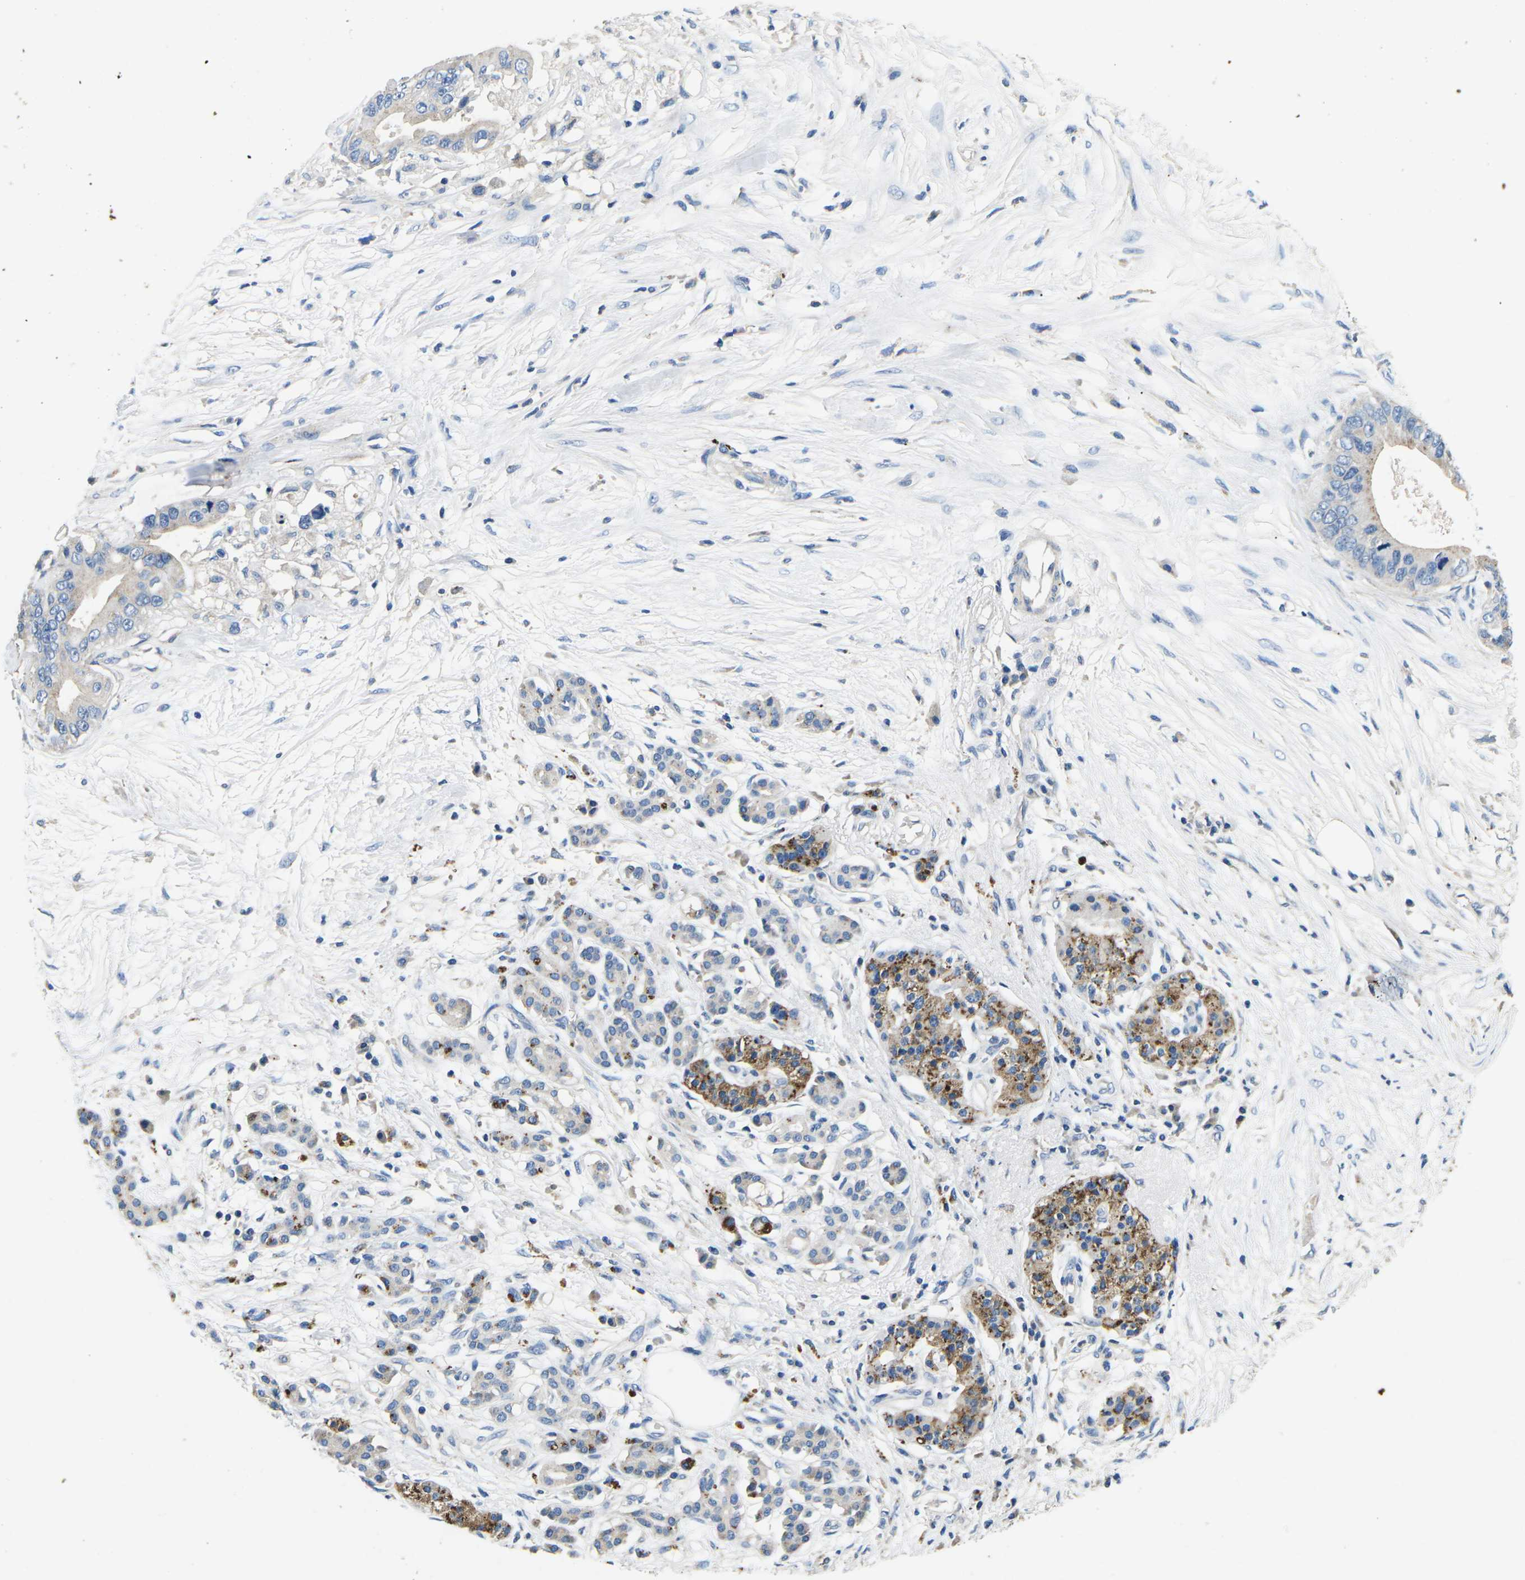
{"staining": {"intensity": "negative", "quantity": "none", "location": "none"}, "tissue": "pancreatic cancer", "cell_type": "Tumor cells", "image_type": "cancer", "snomed": [{"axis": "morphology", "description": "Adenocarcinoma, NOS"}, {"axis": "topography", "description": "Pancreas"}], "caption": "Tumor cells are negative for protein expression in human adenocarcinoma (pancreatic).", "gene": "PDCD6IP", "patient": {"sex": "male", "age": 77}}